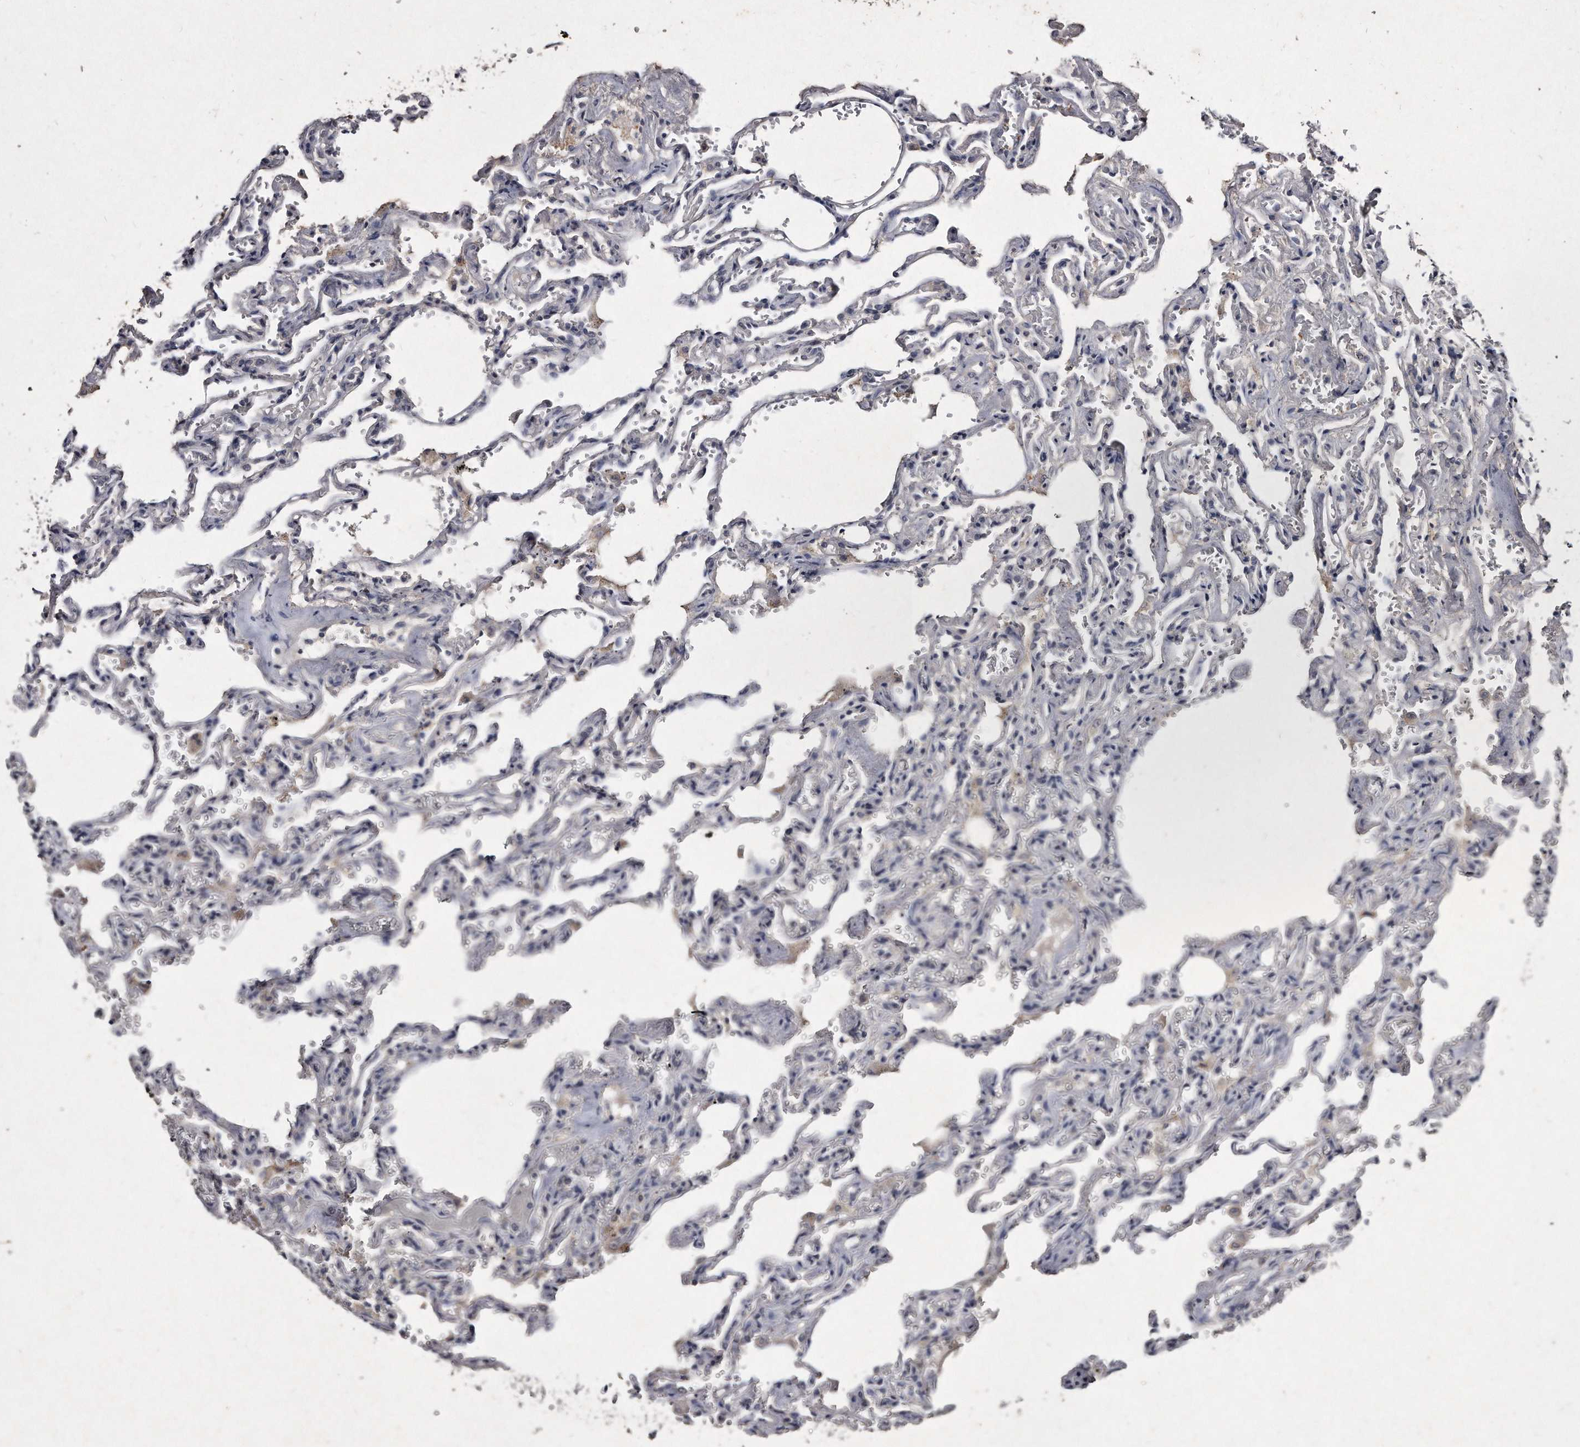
{"staining": {"intensity": "negative", "quantity": "none", "location": "none"}, "tissue": "lung", "cell_type": "Alveolar cells", "image_type": "normal", "snomed": [{"axis": "morphology", "description": "Normal tissue, NOS"}, {"axis": "topography", "description": "Lung"}], "caption": "The immunohistochemistry photomicrograph has no significant positivity in alveolar cells of lung.", "gene": "KLHDC3", "patient": {"sex": "male", "age": 21}}